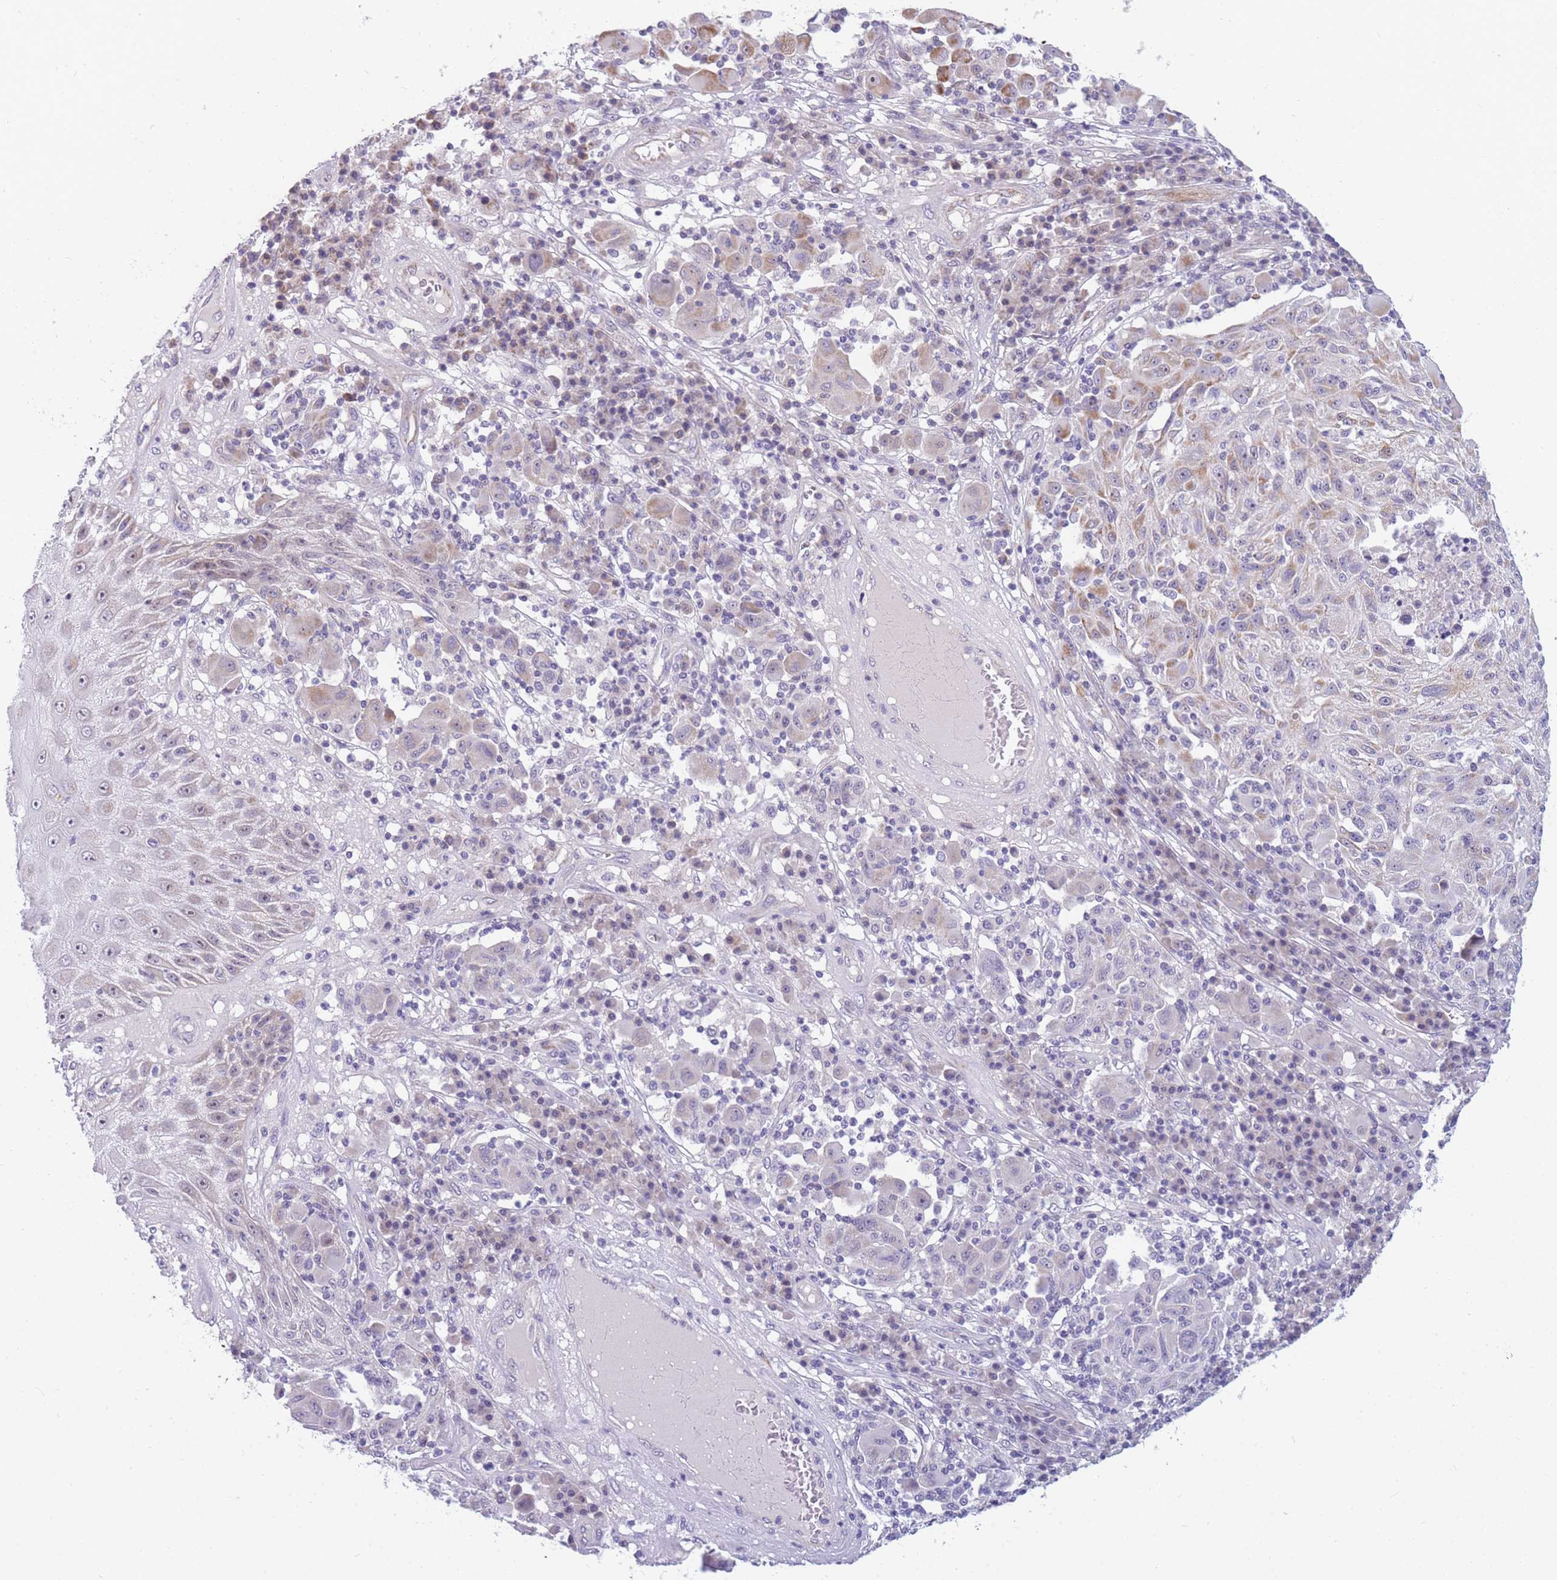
{"staining": {"intensity": "weak", "quantity": "<25%", "location": "cytoplasmic/membranous"}, "tissue": "melanoma", "cell_type": "Tumor cells", "image_type": "cancer", "snomed": [{"axis": "morphology", "description": "Malignant melanoma, NOS"}, {"axis": "topography", "description": "Skin"}], "caption": "Human malignant melanoma stained for a protein using immunohistochemistry (IHC) exhibits no expression in tumor cells.", "gene": "DDX49", "patient": {"sex": "male", "age": 53}}